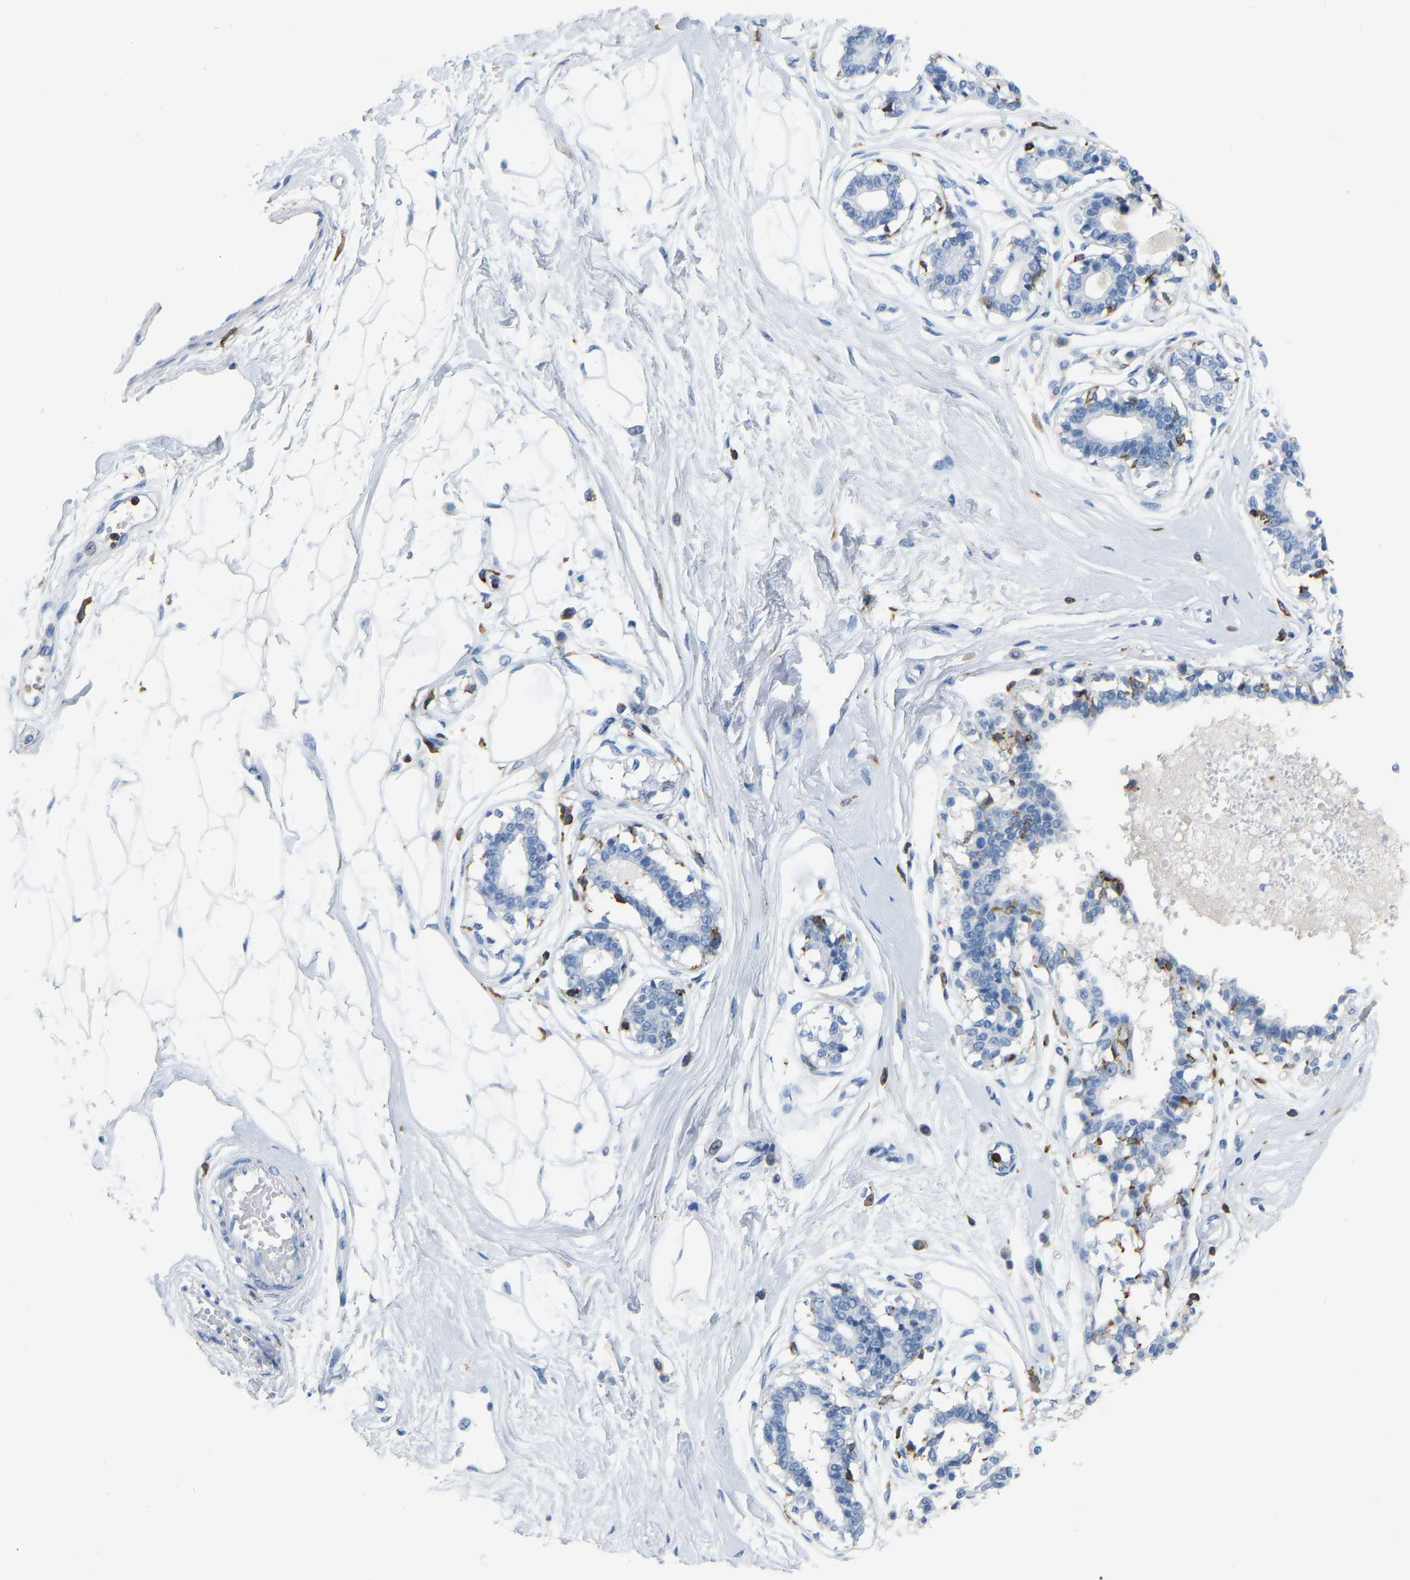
{"staining": {"intensity": "negative", "quantity": "none", "location": "none"}, "tissue": "breast", "cell_type": "Adipocytes", "image_type": "normal", "snomed": [{"axis": "morphology", "description": "Normal tissue, NOS"}, {"axis": "topography", "description": "Breast"}], "caption": "Adipocytes show no significant positivity in normal breast. (Brightfield microscopy of DAB (3,3'-diaminobenzidine) immunohistochemistry at high magnification).", "gene": "ARHGAP45", "patient": {"sex": "female", "age": 45}}